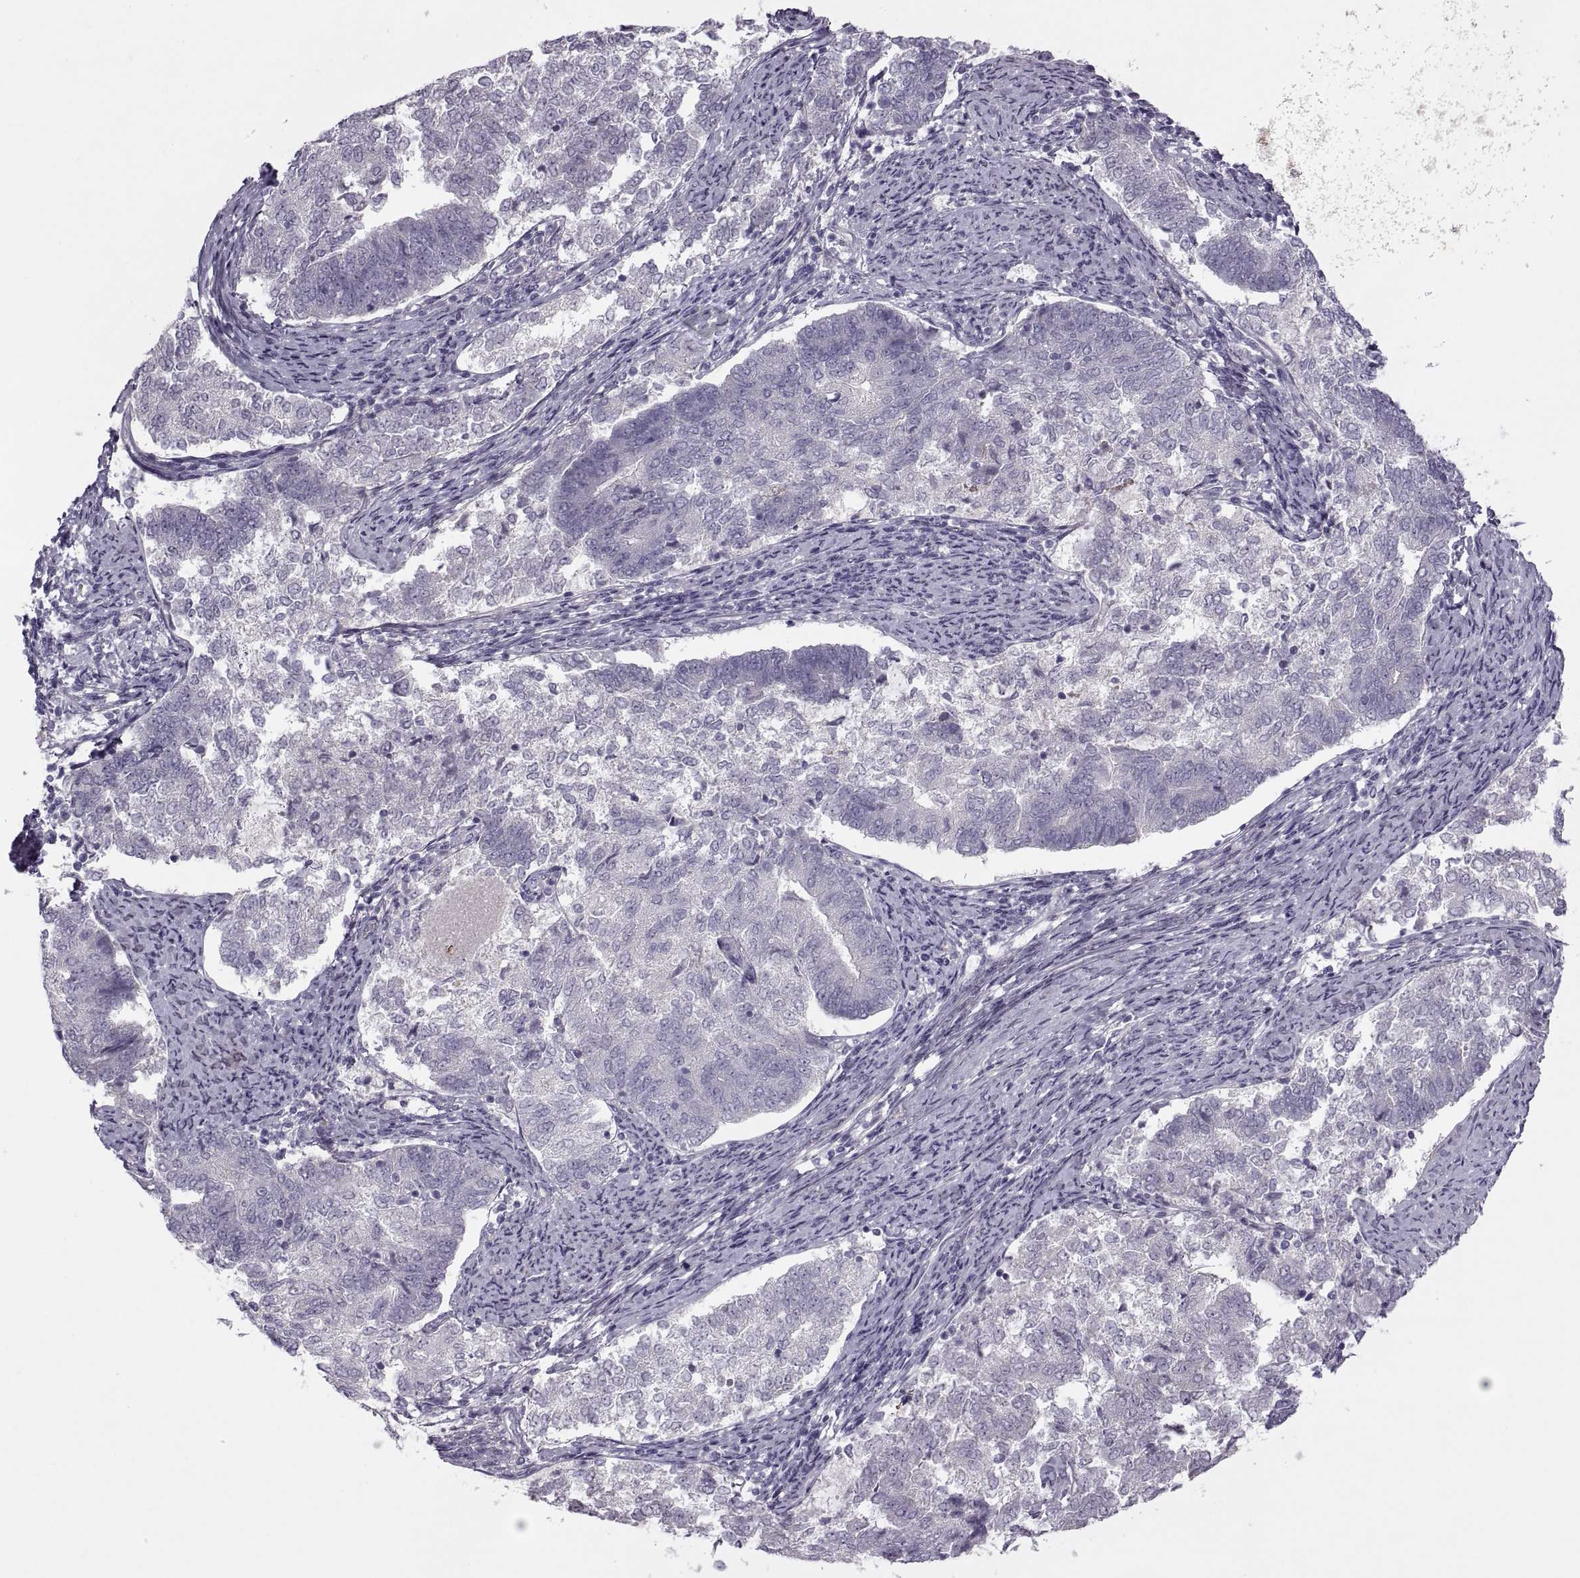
{"staining": {"intensity": "negative", "quantity": "none", "location": "none"}, "tissue": "endometrial cancer", "cell_type": "Tumor cells", "image_type": "cancer", "snomed": [{"axis": "morphology", "description": "Adenocarcinoma, NOS"}, {"axis": "topography", "description": "Endometrium"}], "caption": "Protein analysis of endometrial adenocarcinoma exhibits no significant positivity in tumor cells. (DAB immunohistochemistry (IHC) visualized using brightfield microscopy, high magnification).", "gene": "RIPK4", "patient": {"sex": "female", "age": 65}}